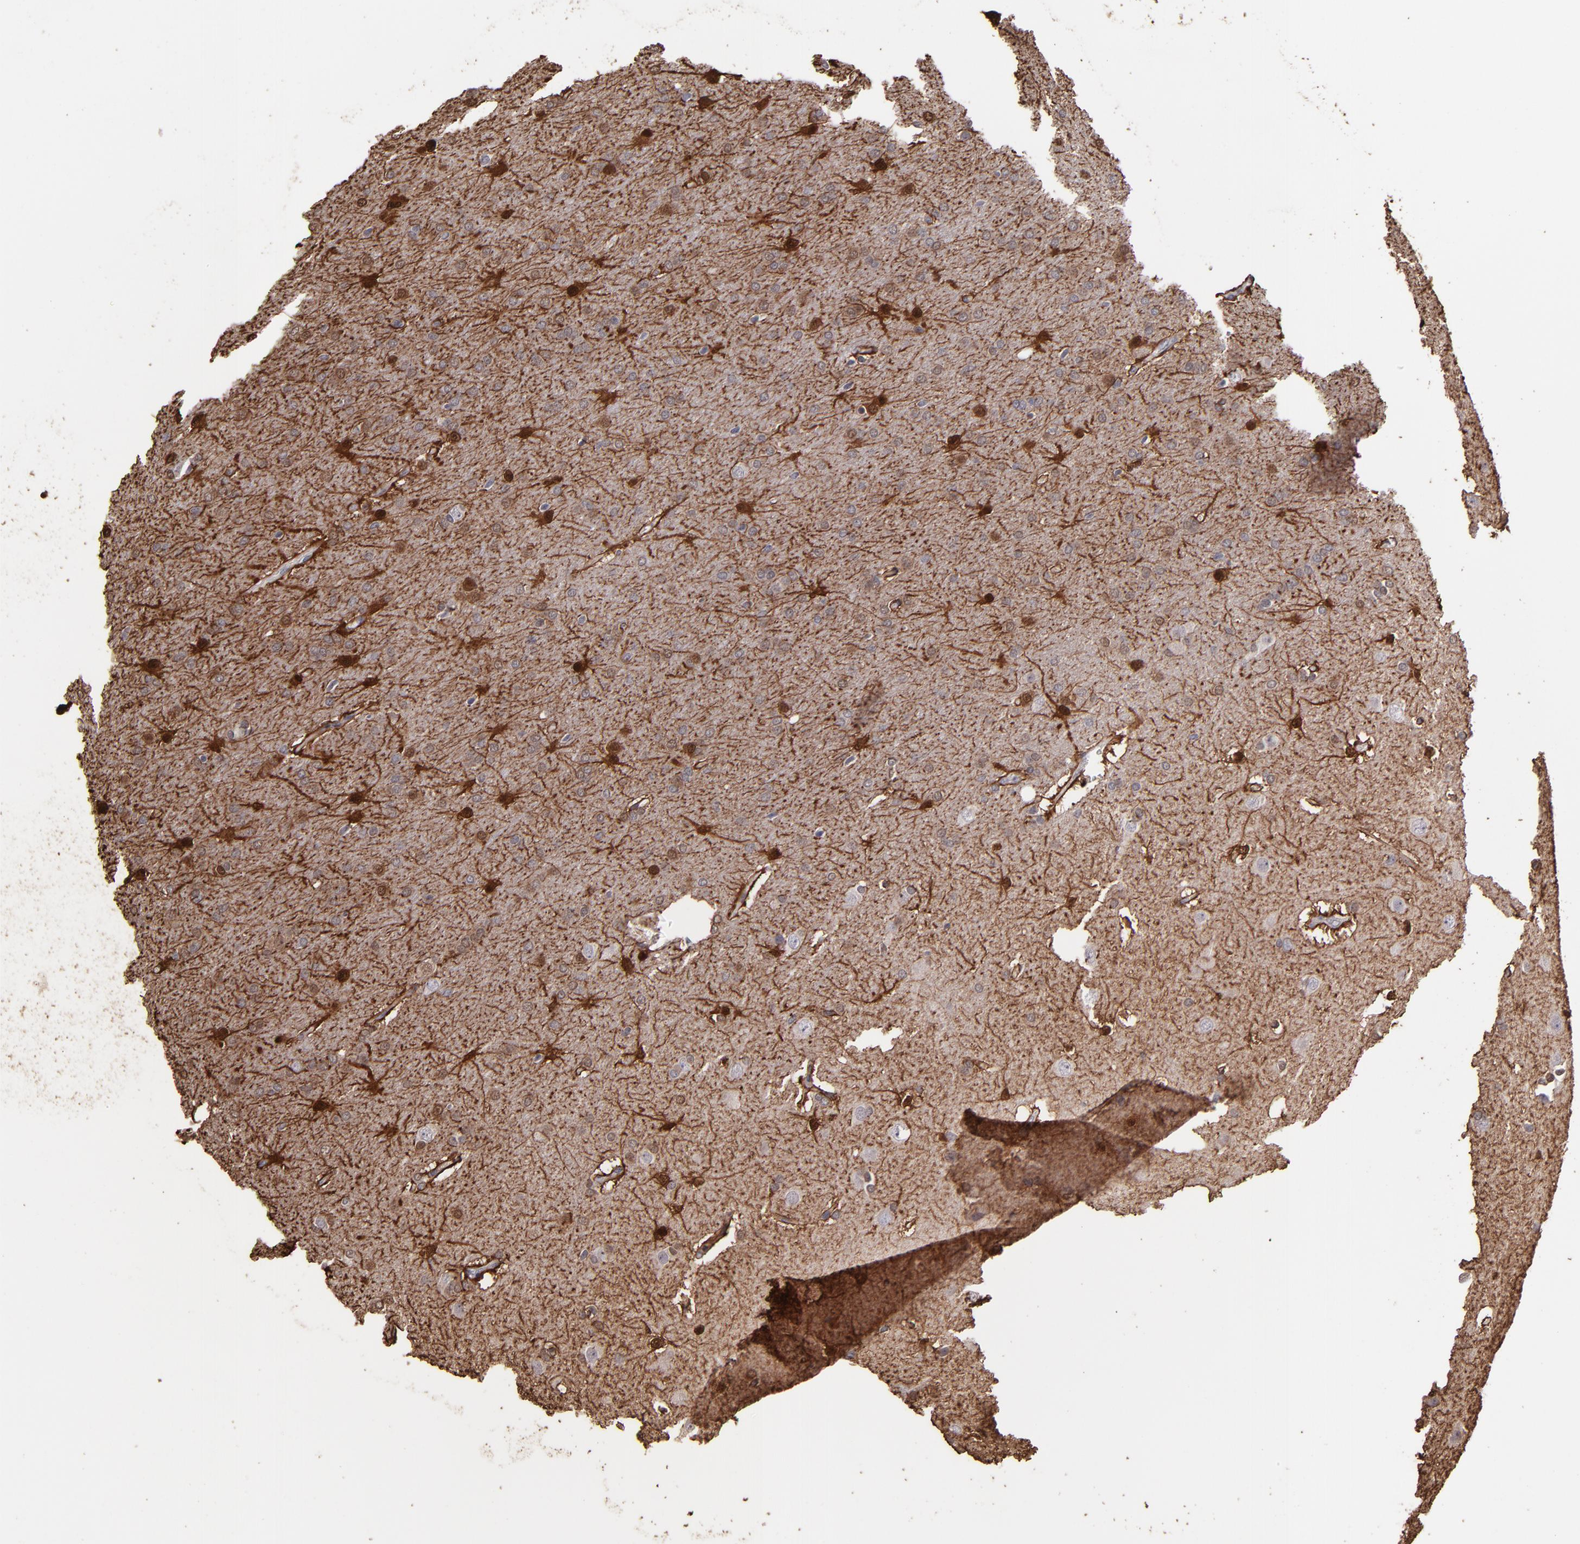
{"staining": {"intensity": "moderate", "quantity": "25%-75%", "location": "cytoplasmic/membranous,nuclear"}, "tissue": "glioma", "cell_type": "Tumor cells", "image_type": "cancer", "snomed": [{"axis": "morphology", "description": "Glioma, malignant, Low grade"}, {"axis": "topography", "description": "Brain"}], "caption": "Approximately 25%-75% of tumor cells in glioma reveal moderate cytoplasmic/membranous and nuclear protein expression as visualized by brown immunohistochemical staining.", "gene": "S100A1", "patient": {"sex": "female", "age": 32}}